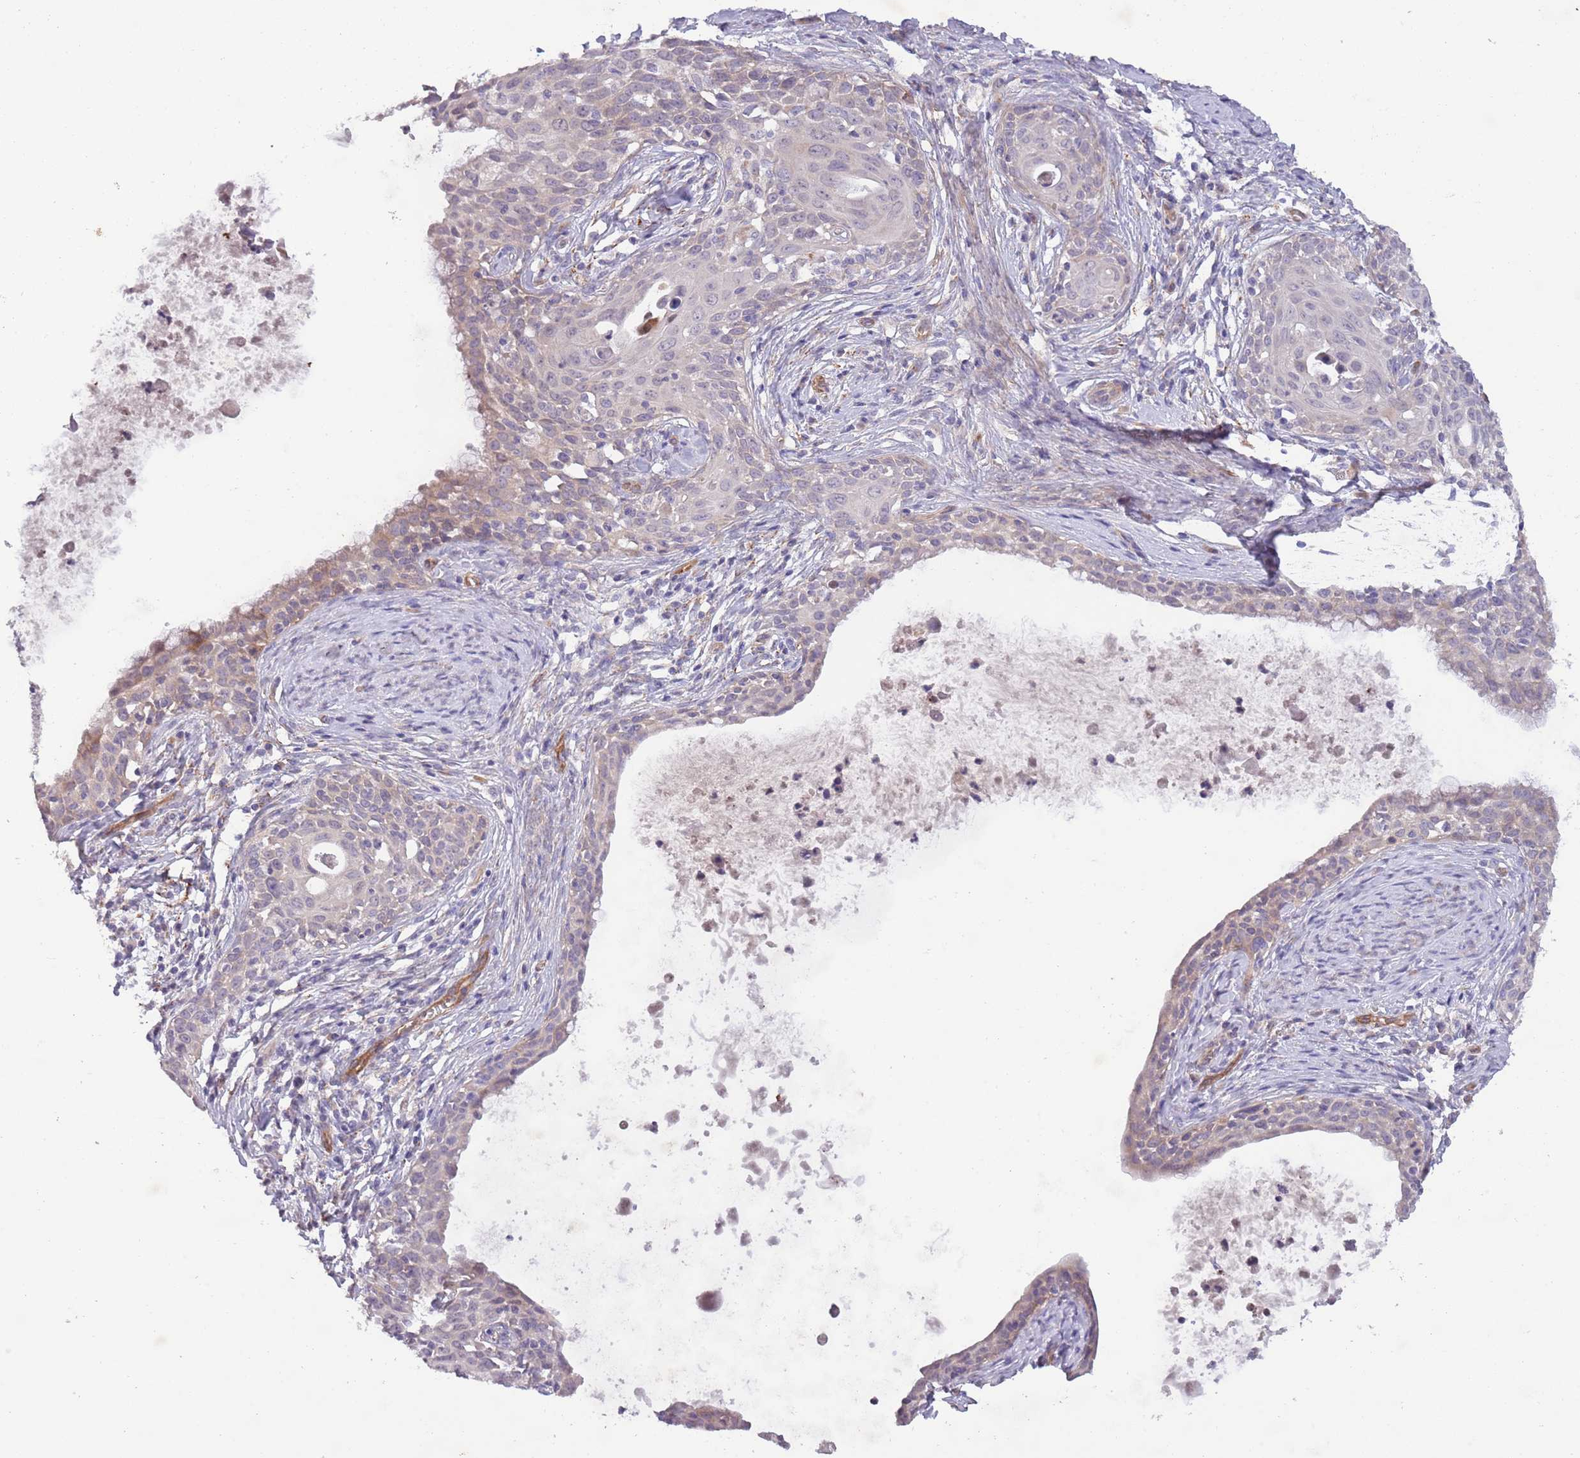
{"staining": {"intensity": "negative", "quantity": "none", "location": "none"}, "tissue": "cervical cancer", "cell_type": "Tumor cells", "image_type": "cancer", "snomed": [{"axis": "morphology", "description": "Squamous cell carcinoma, NOS"}, {"axis": "topography", "description": "Cervix"}], "caption": "A histopathology image of cervical squamous cell carcinoma stained for a protein reveals no brown staining in tumor cells.", "gene": "ZNF658", "patient": {"sex": "female", "age": 52}}